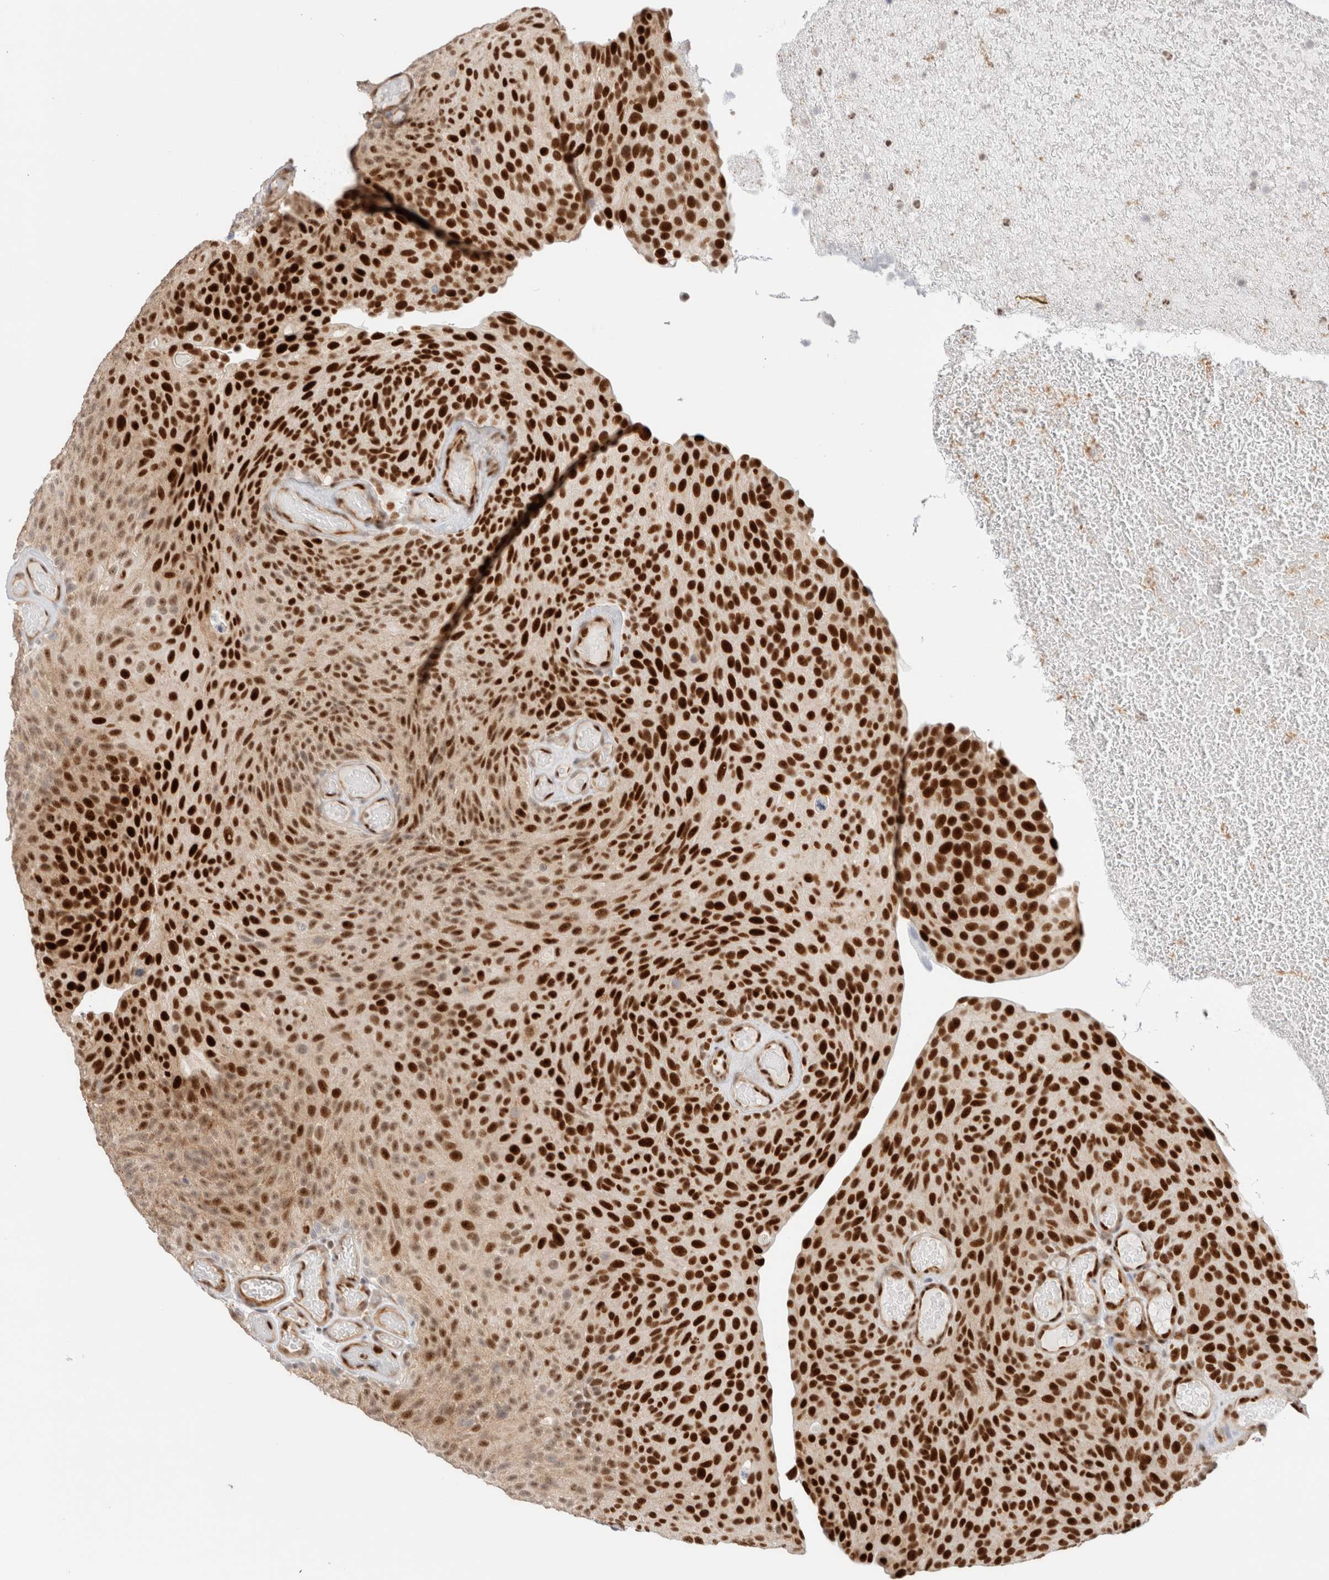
{"staining": {"intensity": "strong", "quantity": ">75%", "location": "nuclear"}, "tissue": "urothelial cancer", "cell_type": "Tumor cells", "image_type": "cancer", "snomed": [{"axis": "morphology", "description": "Urothelial carcinoma, Low grade"}, {"axis": "topography", "description": "Urinary bladder"}], "caption": "A high amount of strong nuclear expression is present in about >75% of tumor cells in urothelial carcinoma (low-grade) tissue. The staining is performed using DAB brown chromogen to label protein expression. The nuclei are counter-stained blue using hematoxylin.", "gene": "ID3", "patient": {"sex": "male", "age": 78}}